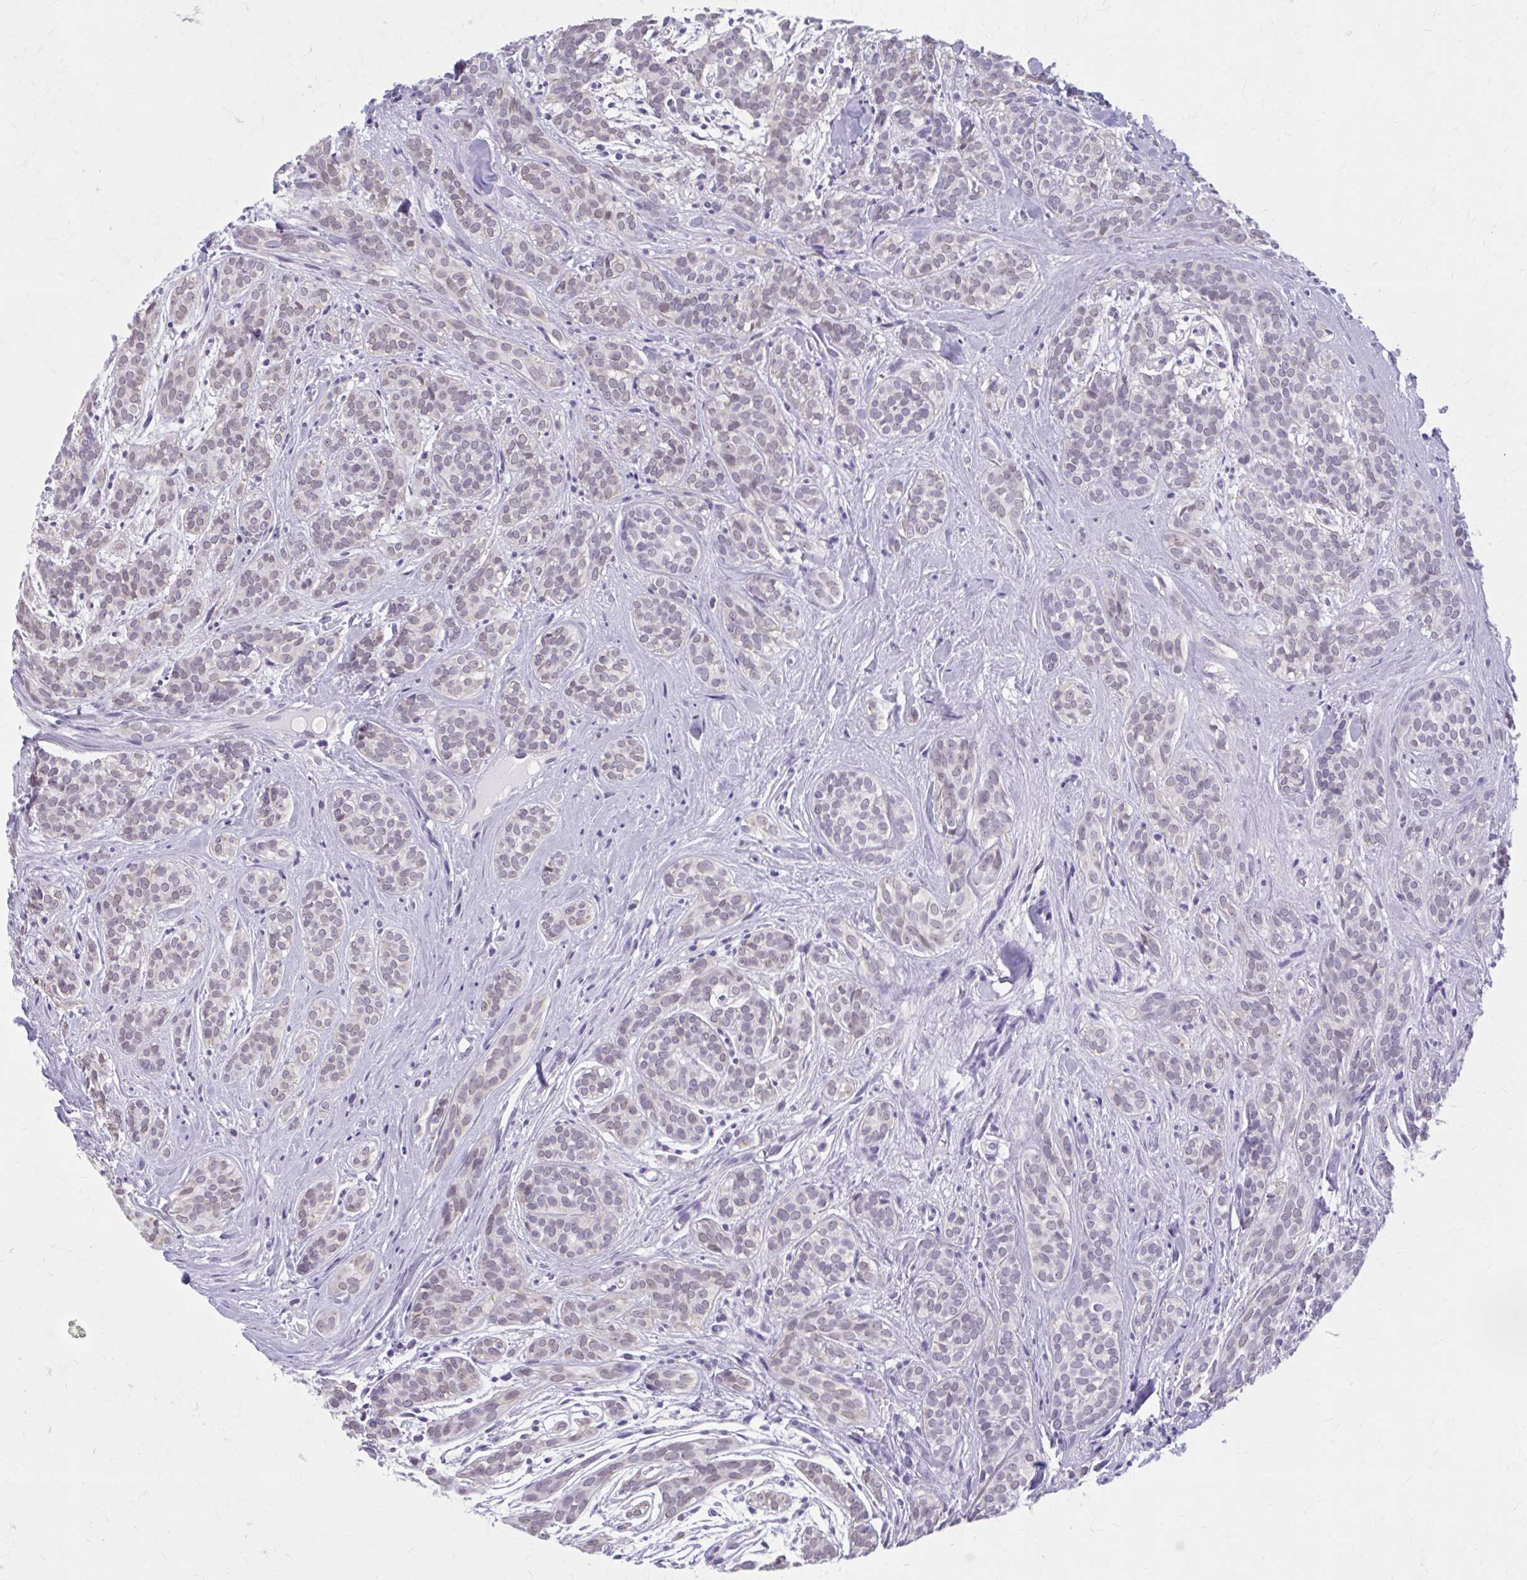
{"staining": {"intensity": "weak", "quantity": ">75%", "location": "nuclear"}, "tissue": "head and neck cancer", "cell_type": "Tumor cells", "image_type": "cancer", "snomed": [{"axis": "morphology", "description": "Adenocarcinoma, NOS"}, {"axis": "topography", "description": "Head-Neck"}], "caption": "Brown immunohistochemical staining in head and neck cancer exhibits weak nuclear positivity in about >75% of tumor cells.", "gene": "CCDC105", "patient": {"sex": "female", "age": 57}}